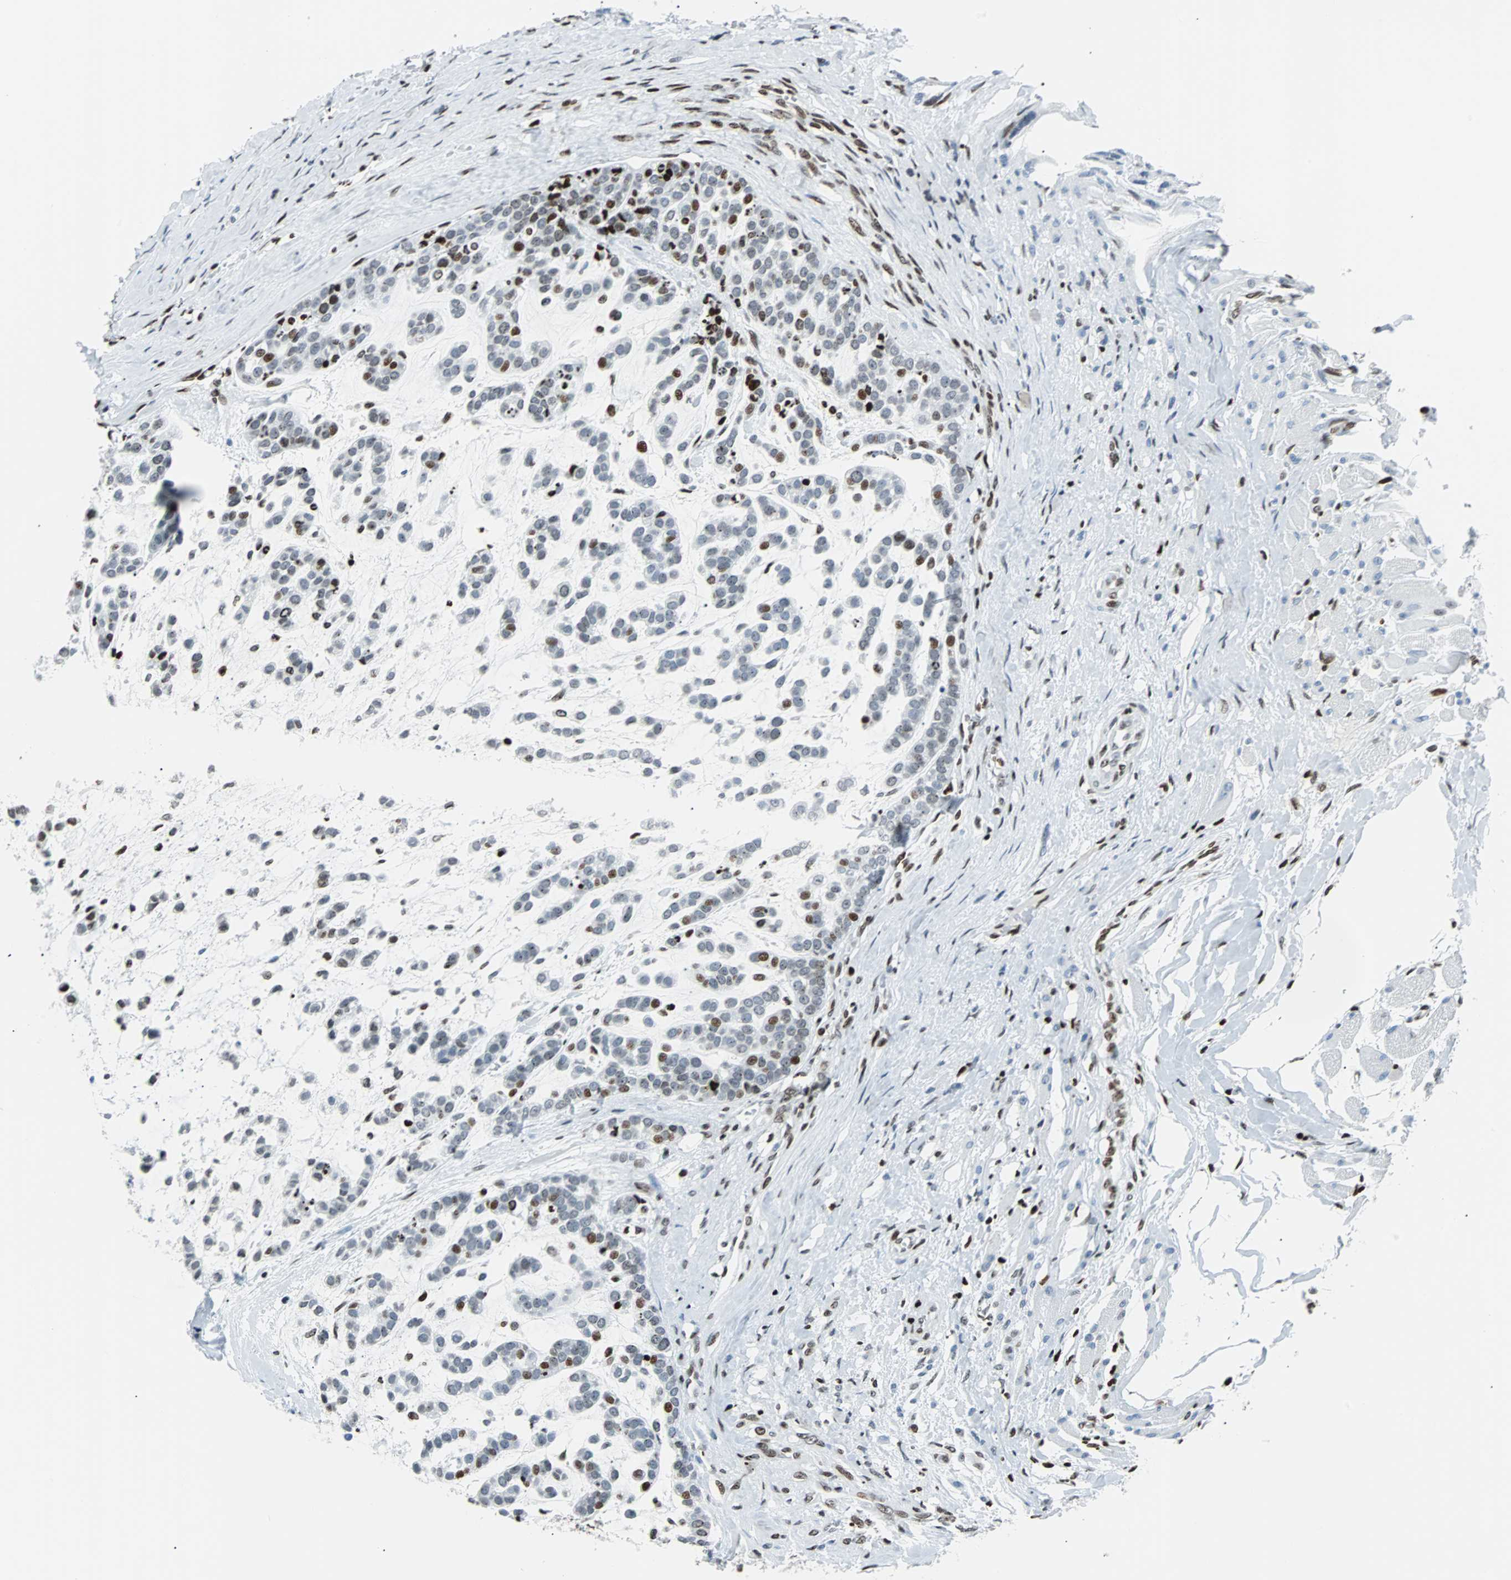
{"staining": {"intensity": "strong", "quantity": "<25%", "location": "nuclear"}, "tissue": "head and neck cancer", "cell_type": "Tumor cells", "image_type": "cancer", "snomed": [{"axis": "morphology", "description": "Adenocarcinoma, NOS"}, {"axis": "morphology", "description": "Adenoma, NOS"}, {"axis": "topography", "description": "Head-Neck"}], "caption": "Brown immunohistochemical staining in adenocarcinoma (head and neck) exhibits strong nuclear positivity in about <25% of tumor cells.", "gene": "ZNF131", "patient": {"sex": "female", "age": 55}}